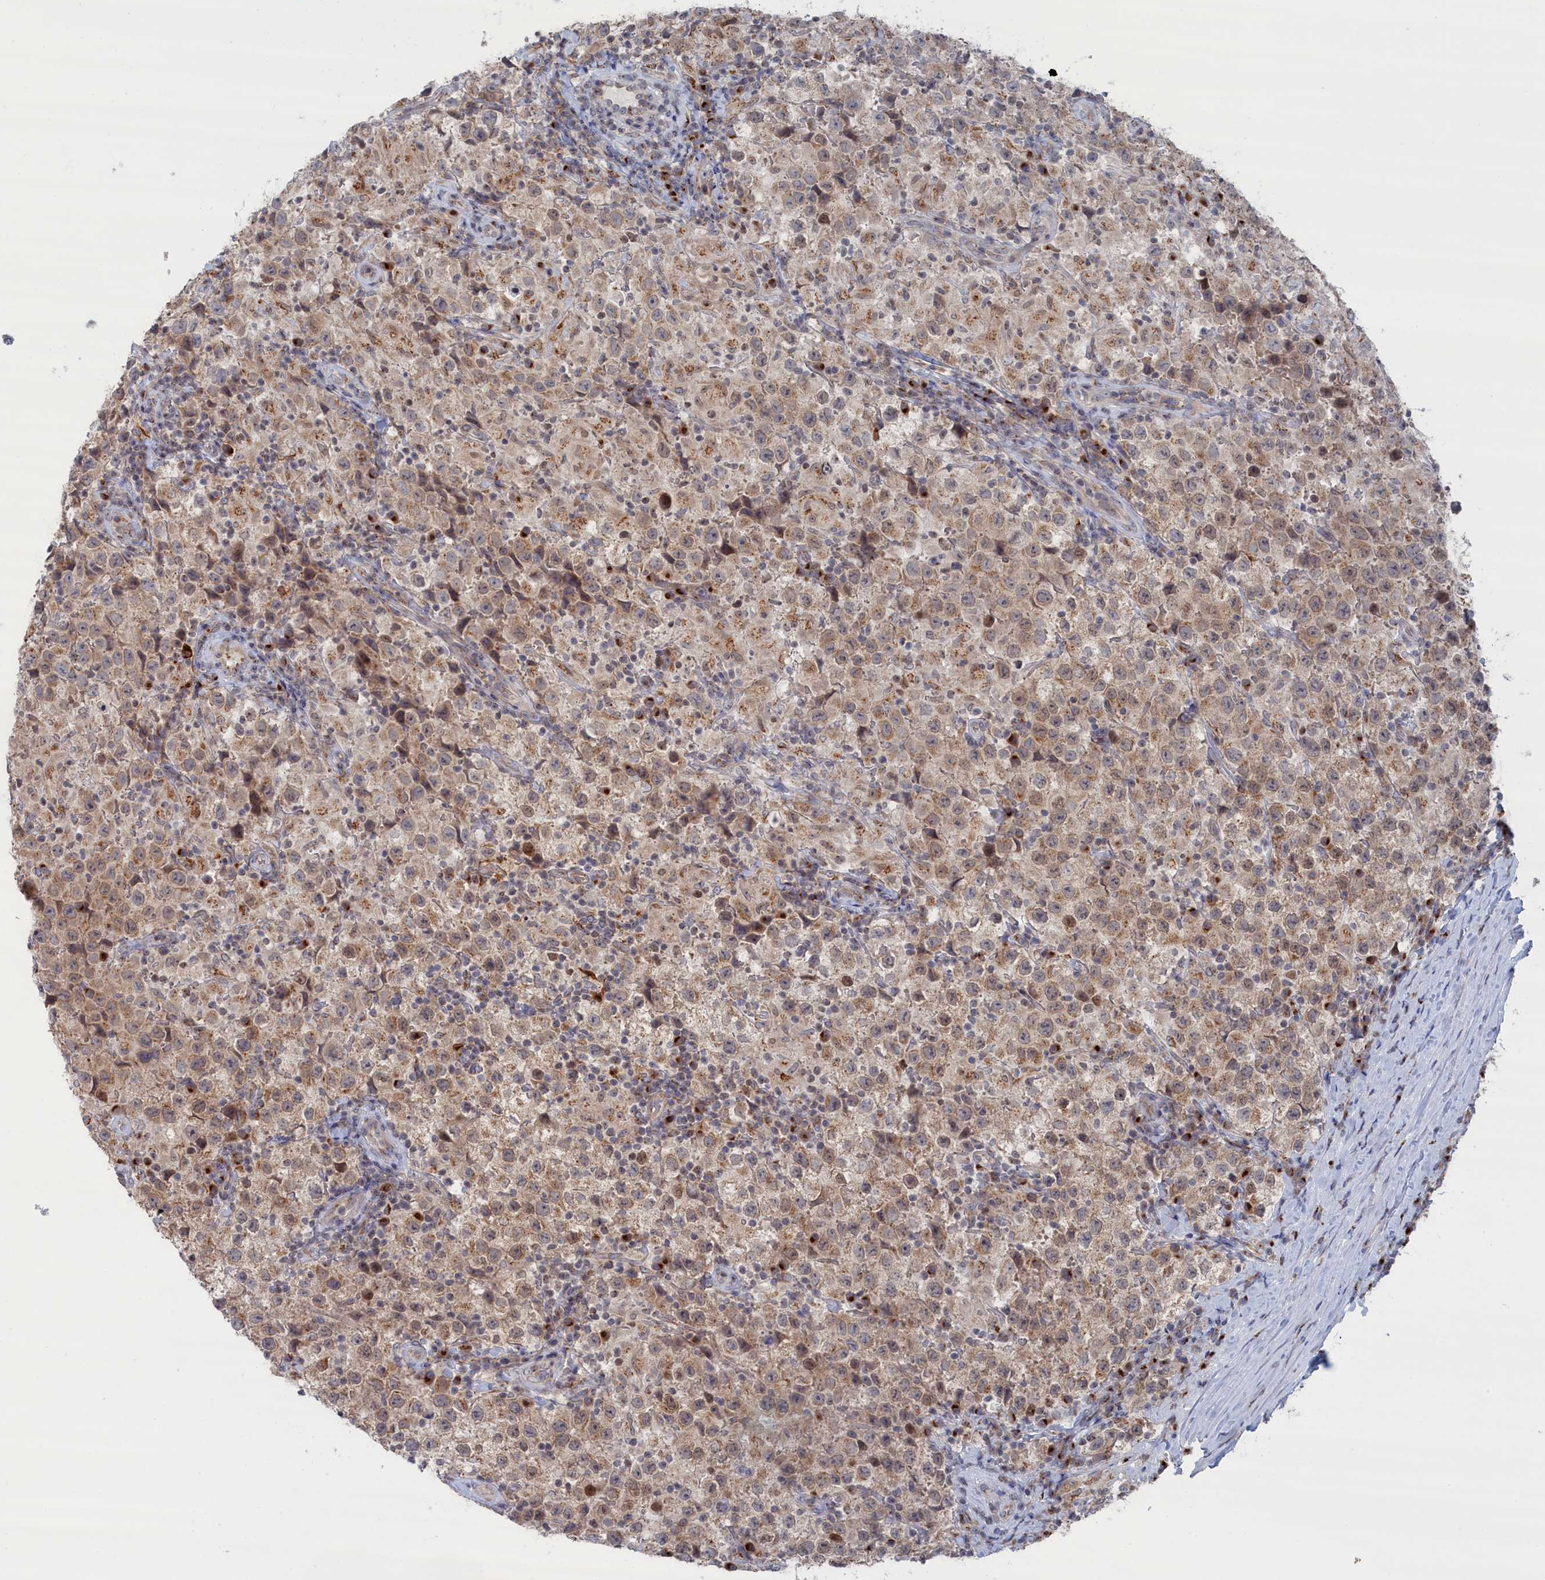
{"staining": {"intensity": "moderate", "quantity": "25%-75%", "location": "cytoplasmic/membranous,nuclear"}, "tissue": "testis cancer", "cell_type": "Tumor cells", "image_type": "cancer", "snomed": [{"axis": "morphology", "description": "Seminoma, NOS"}, {"axis": "morphology", "description": "Carcinoma, Embryonal, NOS"}, {"axis": "topography", "description": "Testis"}], "caption": "Immunohistochemistry (IHC) of embryonal carcinoma (testis) exhibits medium levels of moderate cytoplasmic/membranous and nuclear positivity in about 25%-75% of tumor cells.", "gene": "IRX1", "patient": {"sex": "male", "age": 41}}